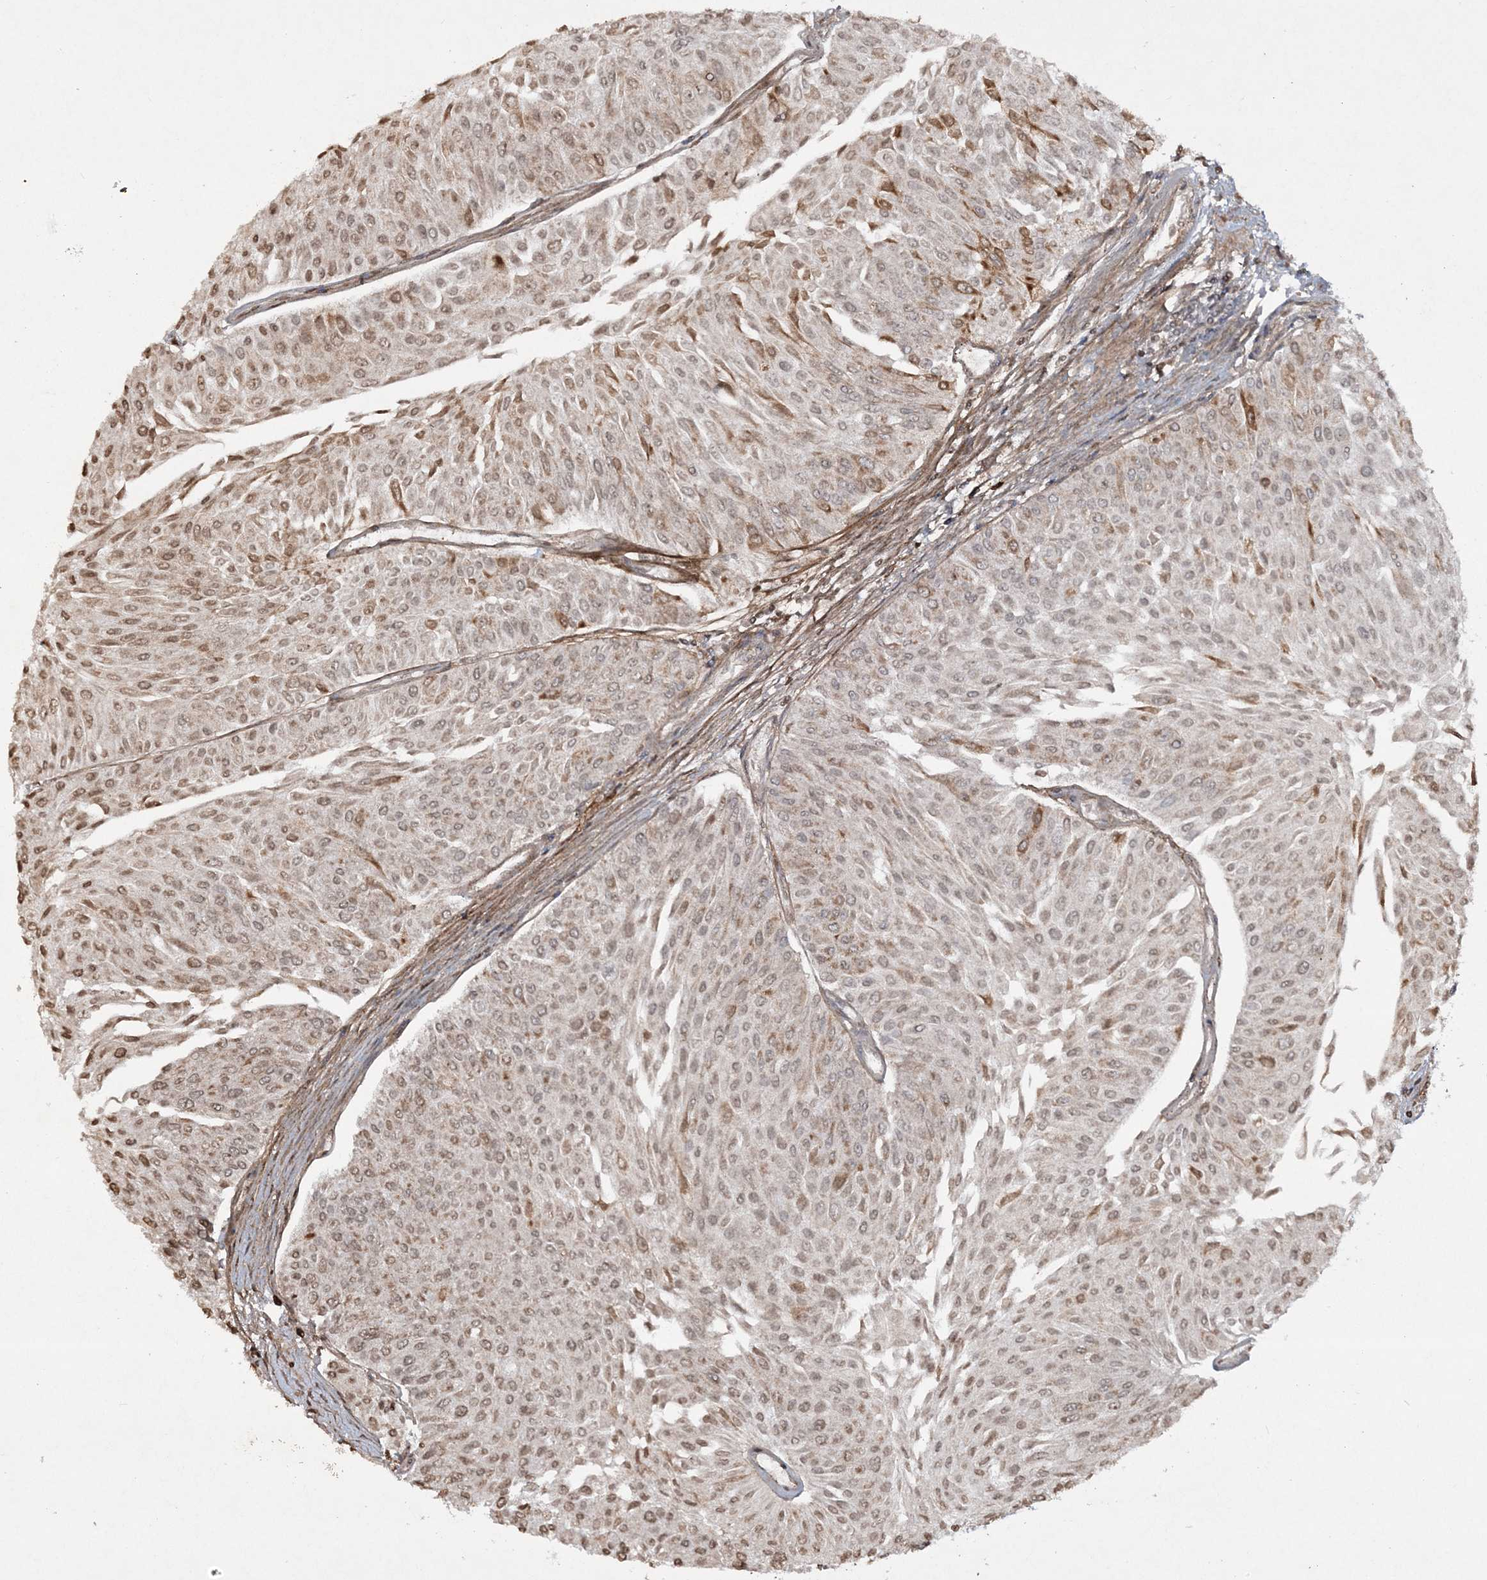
{"staining": {"intensity": "moderate", "quantity": "25%-75%", "location": "cytoplasmic/membranous,nuclear"}, "tissue": "urothelial cancer", "cell_type": "Tumor cells", "image_type": "cancer", "snomed": [{"axis": "morphology", "description": "Urothelial carcinoma, Low grade"}, {"axis": "topography", "description": "Urinary bladder"}], "caption": "Low-grade urothelial carcinoma stained with DAB IHC displays medium levels of moderate cytoplasmic/membranous and nuclear expression in approximately 25%-75% of tumor cells.", "gene": "TTC7A", "patient": {"sex": "male", "age": 67}}